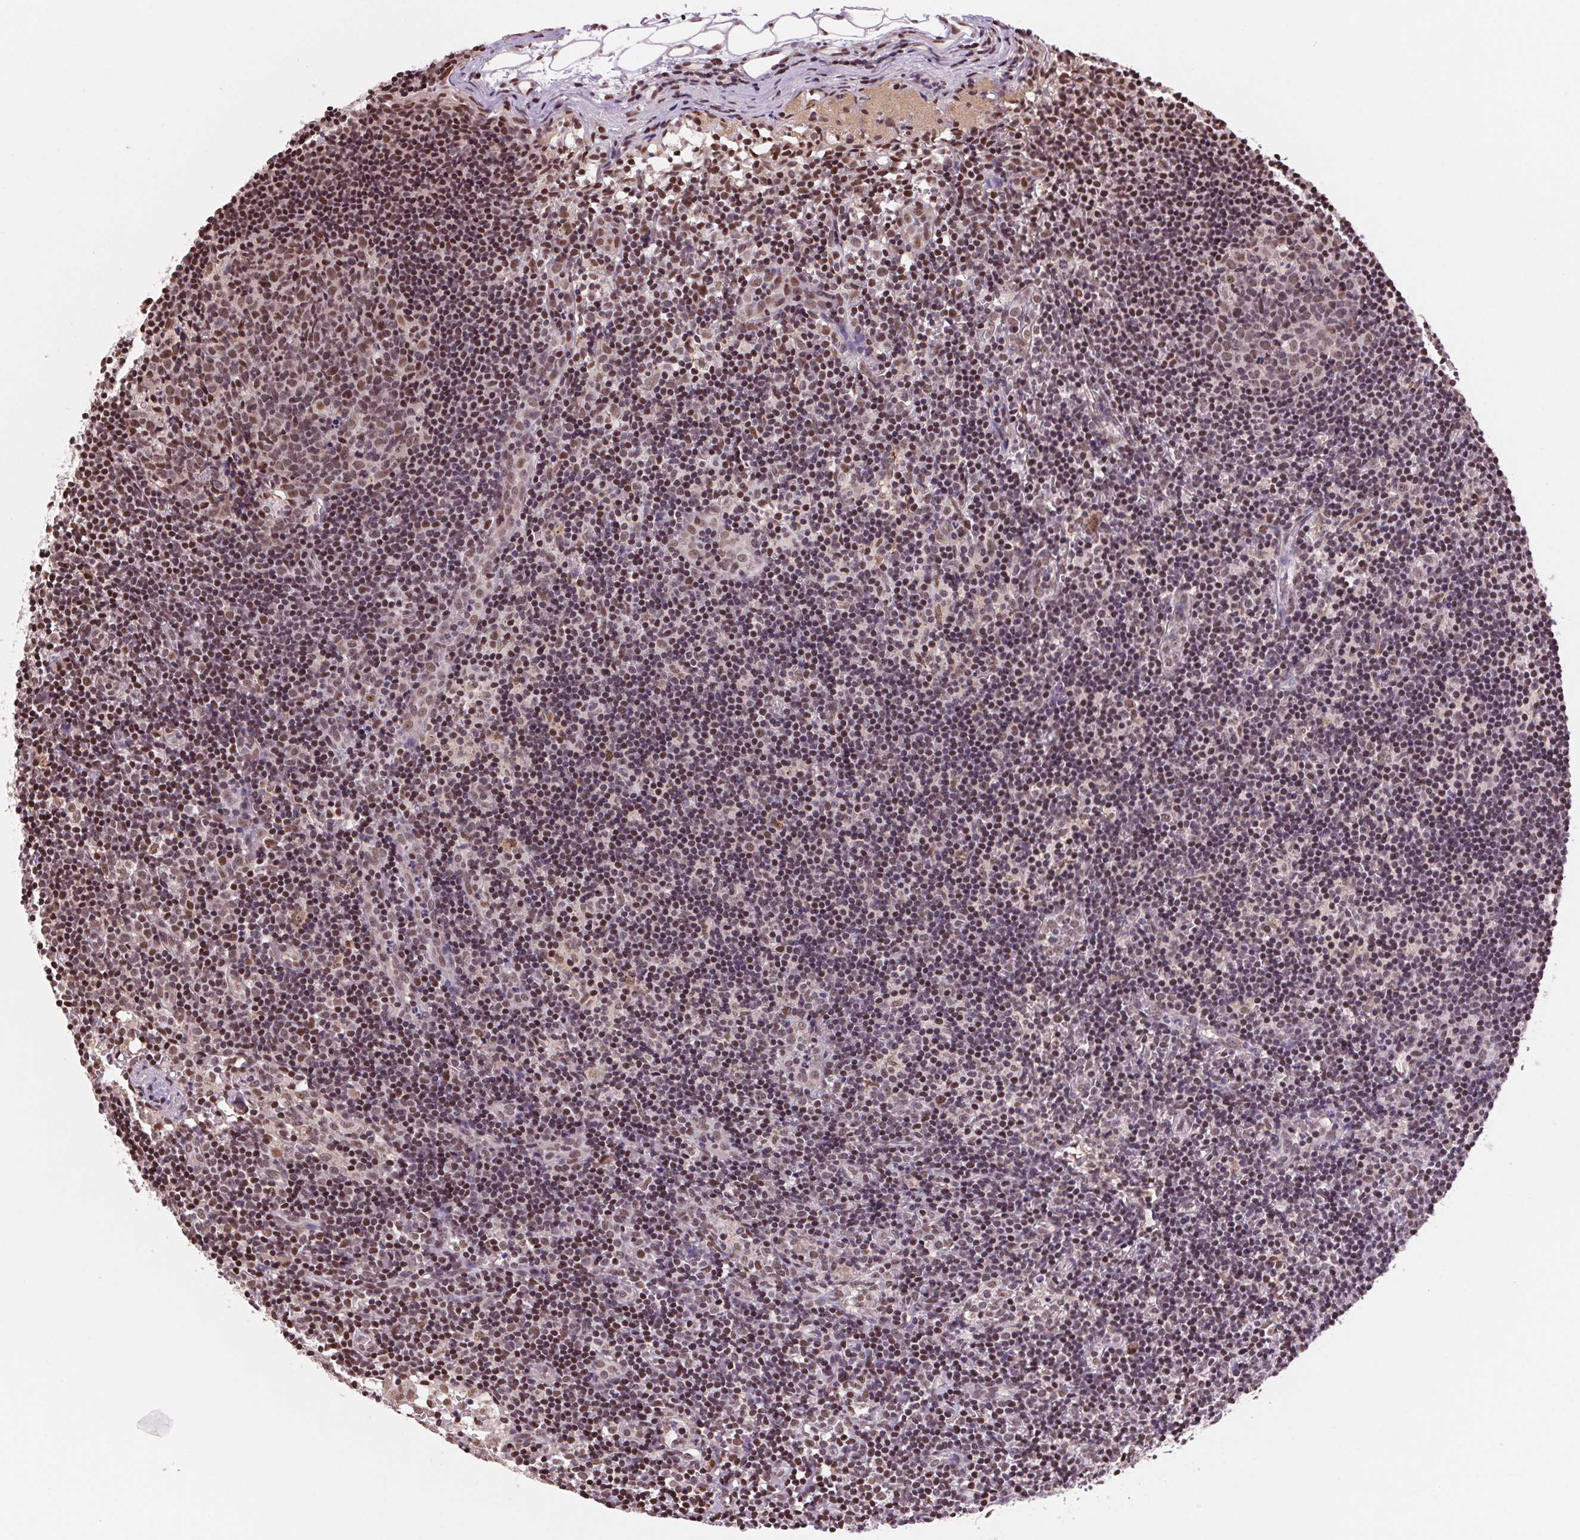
{"staining": {"intensity": "moderate", "quantity": ">75%", "location": "nuclear"}, "tissue": "lymph node", "cell_type": "Germinal center cells", "image_type": "normal", "snomed": [{"axis": "morphology", "description": "Normal tissue, NOS"}, {"axis": "topography", "description": "Lymph node"}], "caption": "Lymph node stained with immunohistochemistry exhibits moderate nuclear staining in about >75% of germinal center cells. (Stains: DAB in brown, nuclei in blue, Microscopy: brightfield microscopy at high magnification).", "gene": "RAD23A", "patient": {"sex": "female", "age": 41}}